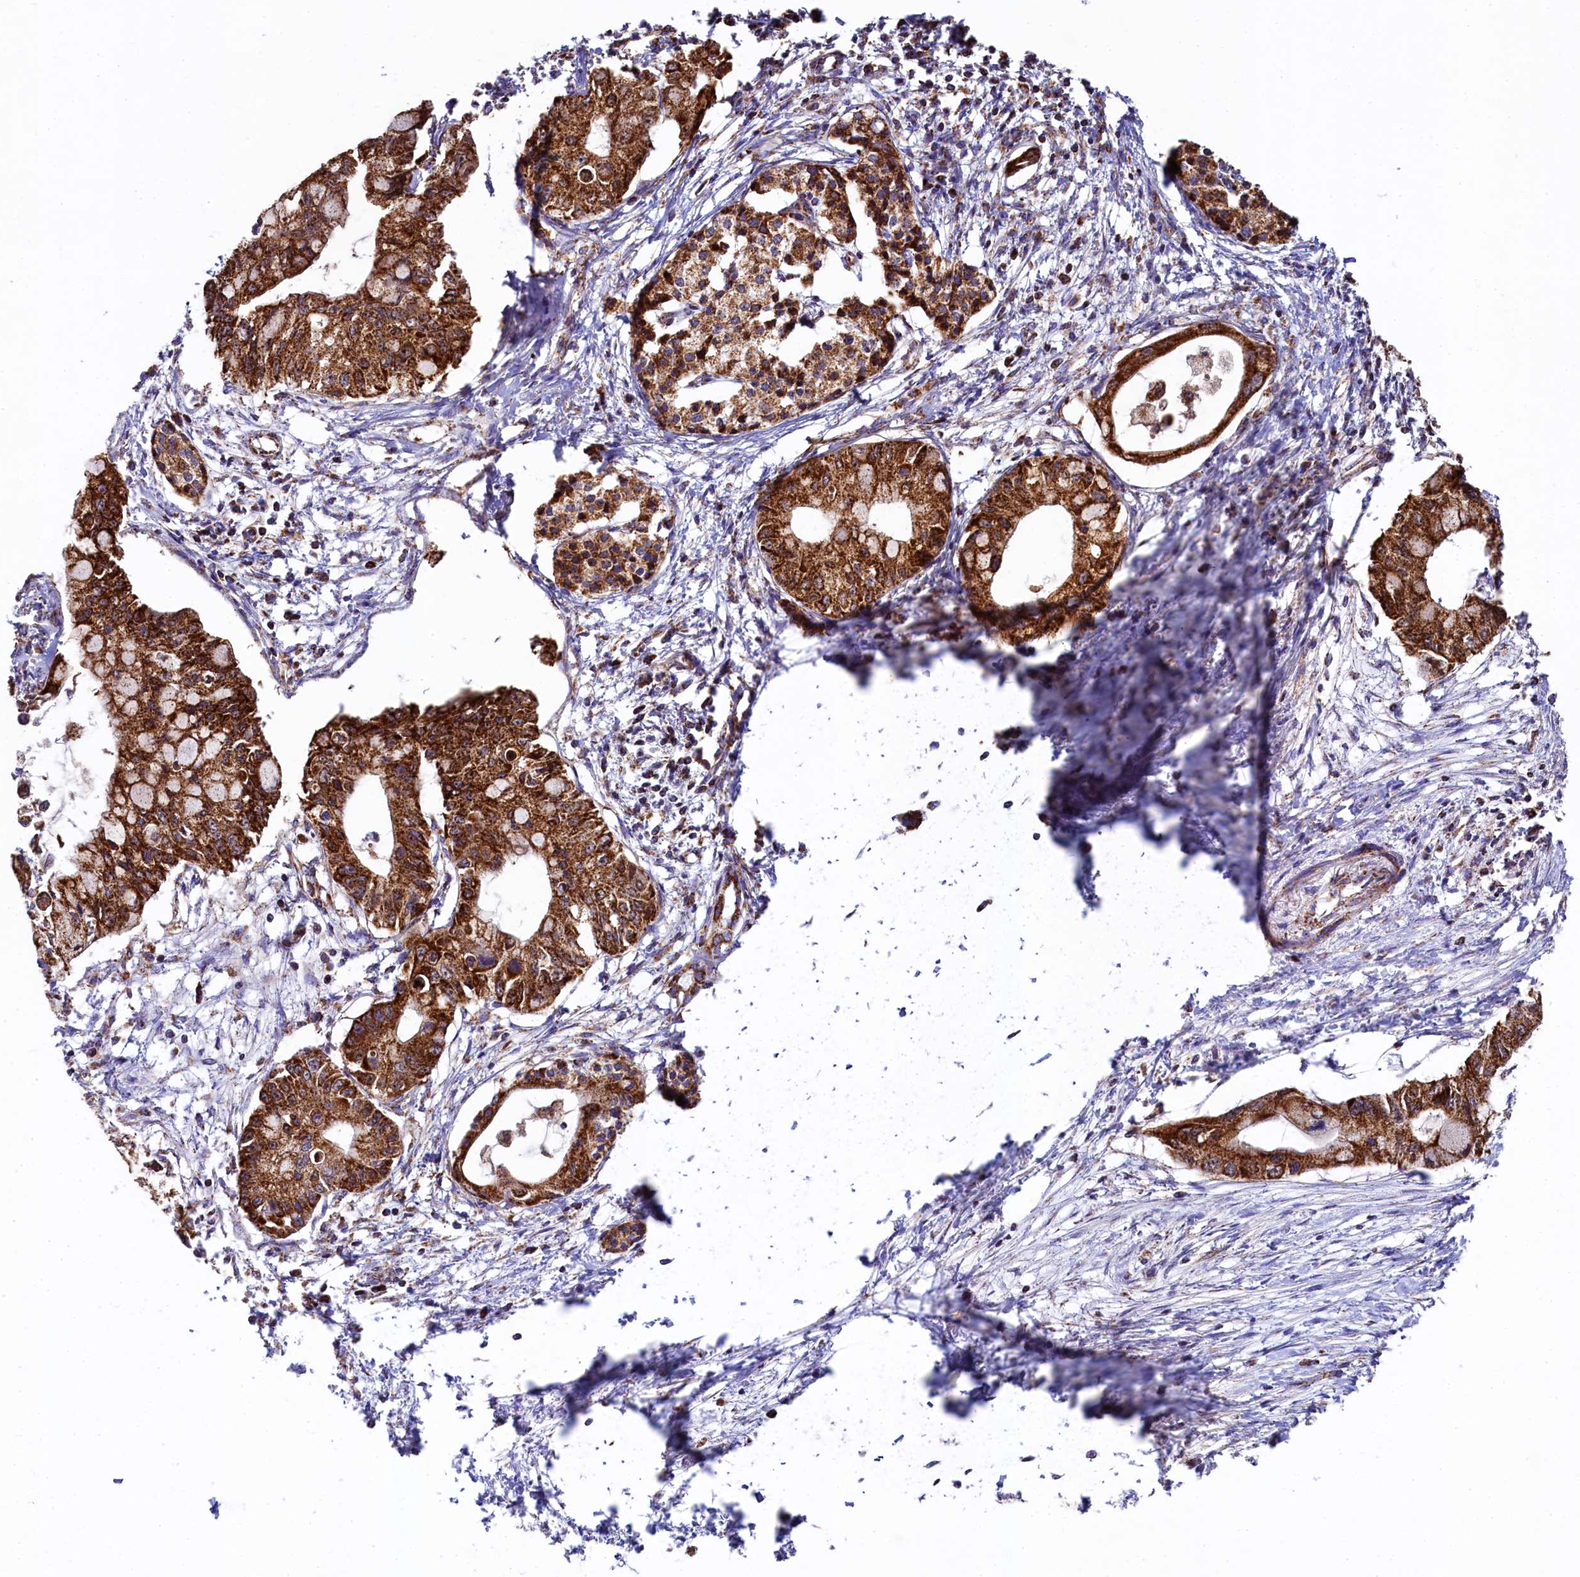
{"staining": {"intensity": "strong", "quantity": ">75%", "location": "cytoplasmic/membranous"}, "tissue": "pancreatic cancer", "cell_type": "Tumor cells", "image_type": "cancer", "snomed": [{"axis": "morphology", "description": "Adenocarcinoma, NOS"}, {"axis": "topography", "description": "Pancreas"}], "caption": "DAB (3,3'-diaminobenzidine) immunohistochemical staining of pancreatic adenocarcinoma displays strong cytoplasmic/membranous protein staining in approximately >75% of tumor cells.", "gene": "CLYBL", "patient": {"sex": "male", "age": 48}}